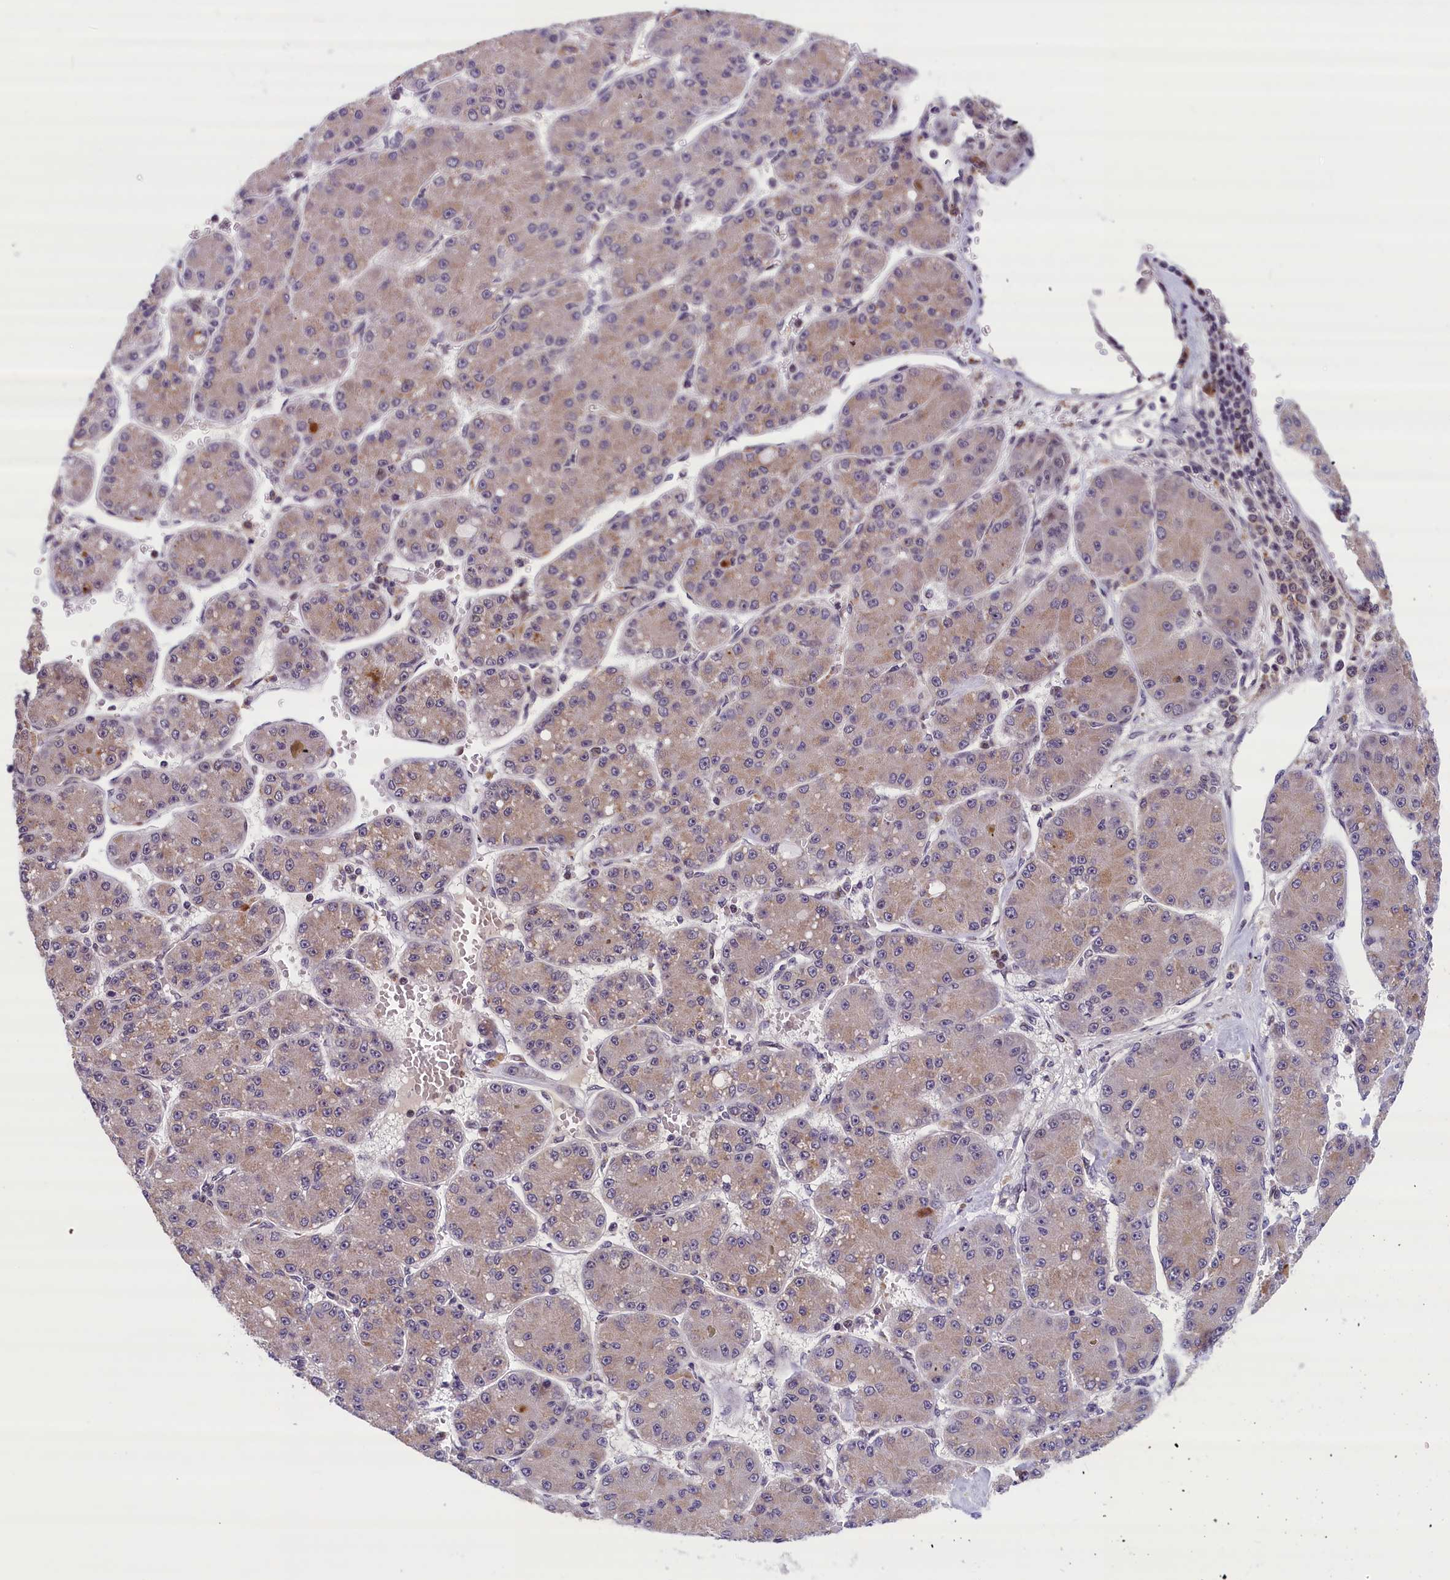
{"staining": {"intensity": "weak", "quantity": "25%-75%", "location": "cytoplasmic/membranous"}, "tissue": "liver cancer", "cell_type": "Tumor cells", "image_type": "cancer", "snomed": [{"axis": "morphology", "description": "Carcinoma, Hepatocellular, NOS"}, {"axis": "topography", "description": "Liver"}], "caption": "Liver cancer (hepatocellular carcinoma) stained with a protein marker reveals weak staining in tumor cells.", "gene": "KCNK6", "patient": {"sex": "male", "age": 67}}